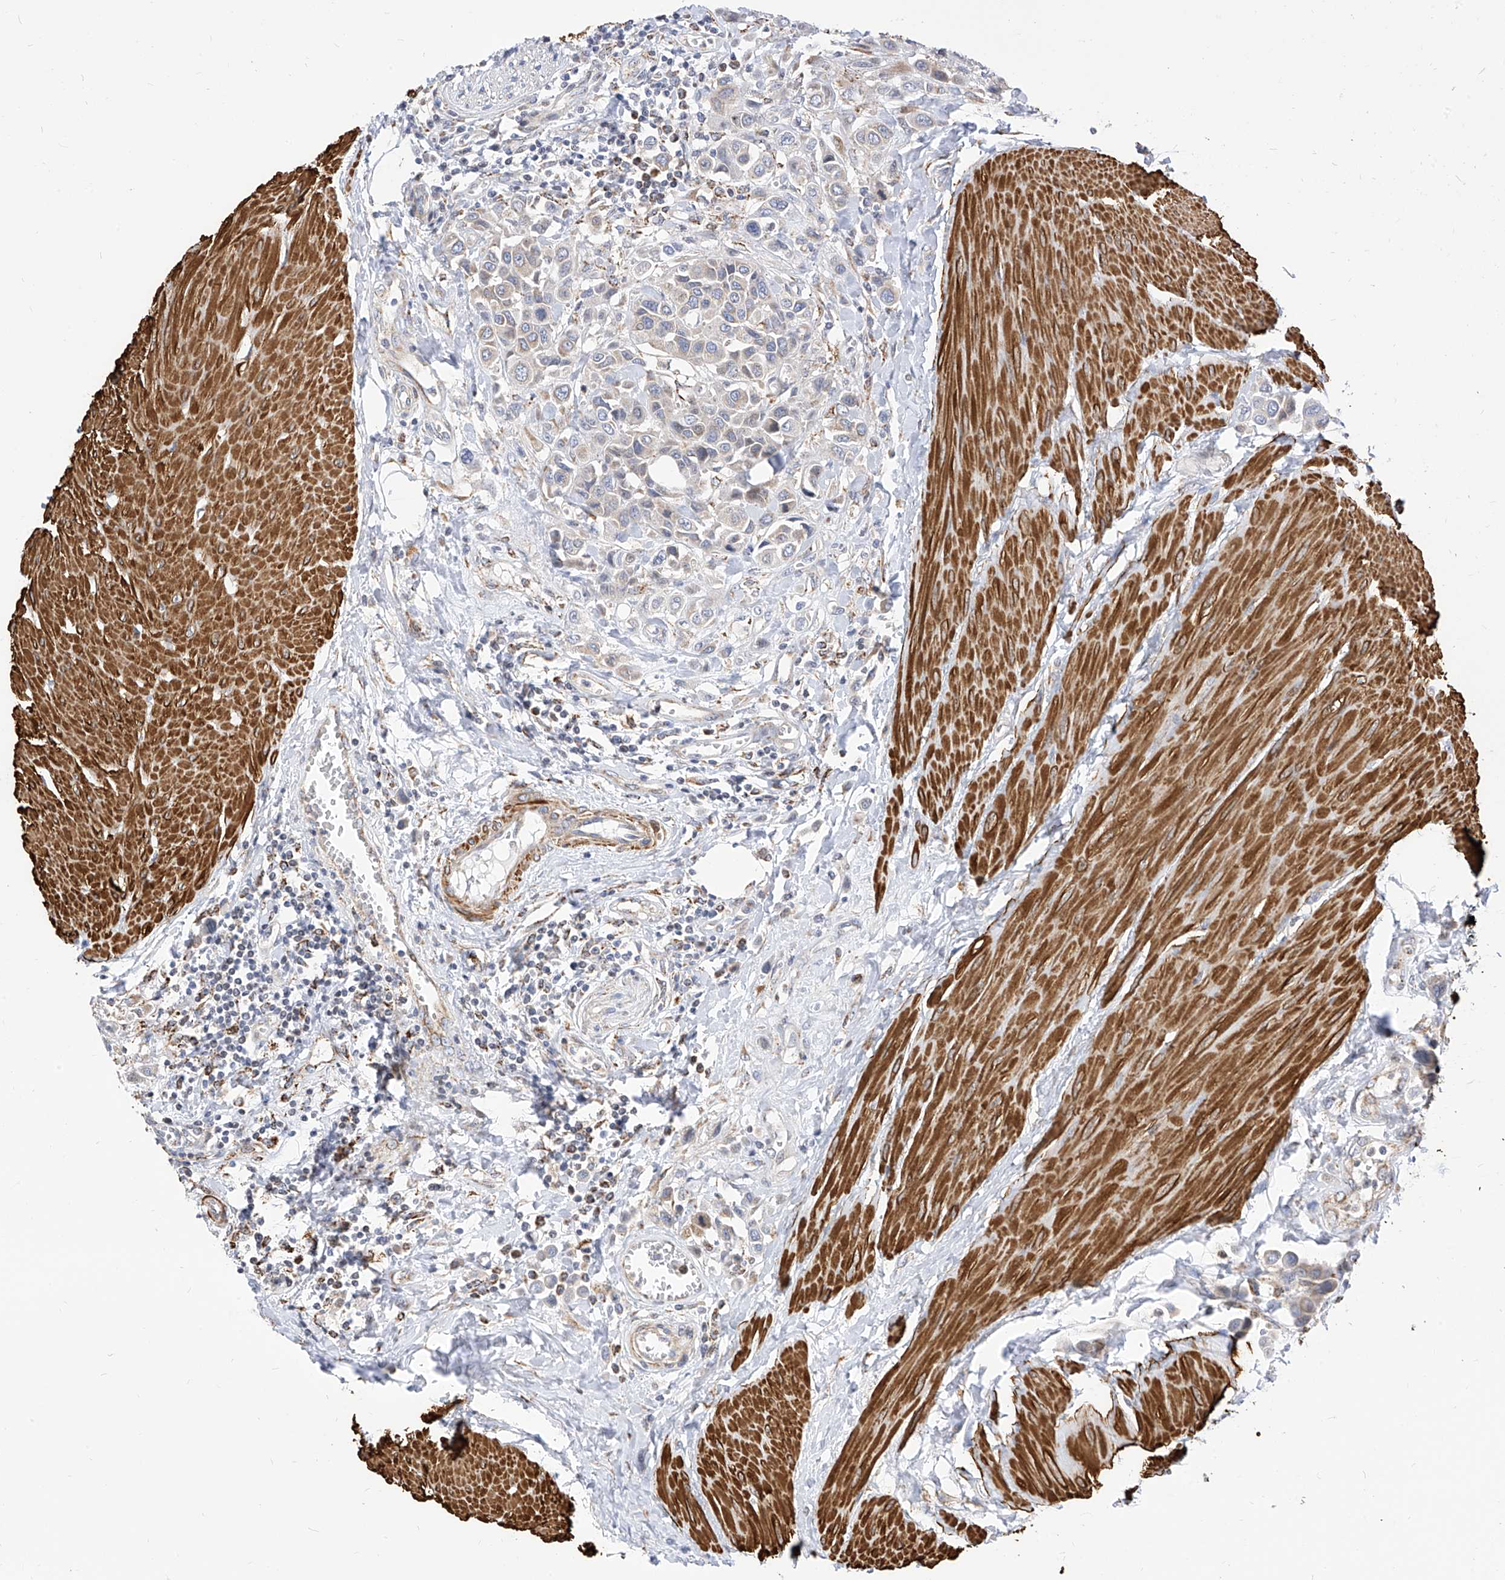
{"staining": {"intensity": "moderate", "quantity": "<25%", "location": "cytoplasmic/membranous"}, "tissue": "urothelial cancer", "cell_type": "Tumor cells", "image_type": "cancer", "snomed": [{"axis": "morphology", "description": "Urothelial carcinoma, High grade"}, {"axis": "topography", "description": "Urinary bladder"}], "caption": "Immunohistochemical staining of urothelial carcinoma (high-grade) displays low levels of moderate cytoplasmic/membranous protein staining in about <25% of tumor cells. The protein is shown in brown color, while the nuclei are stained blue.", "gene": "TTLL8", "patient": {"sex": "male", "age": 50}}